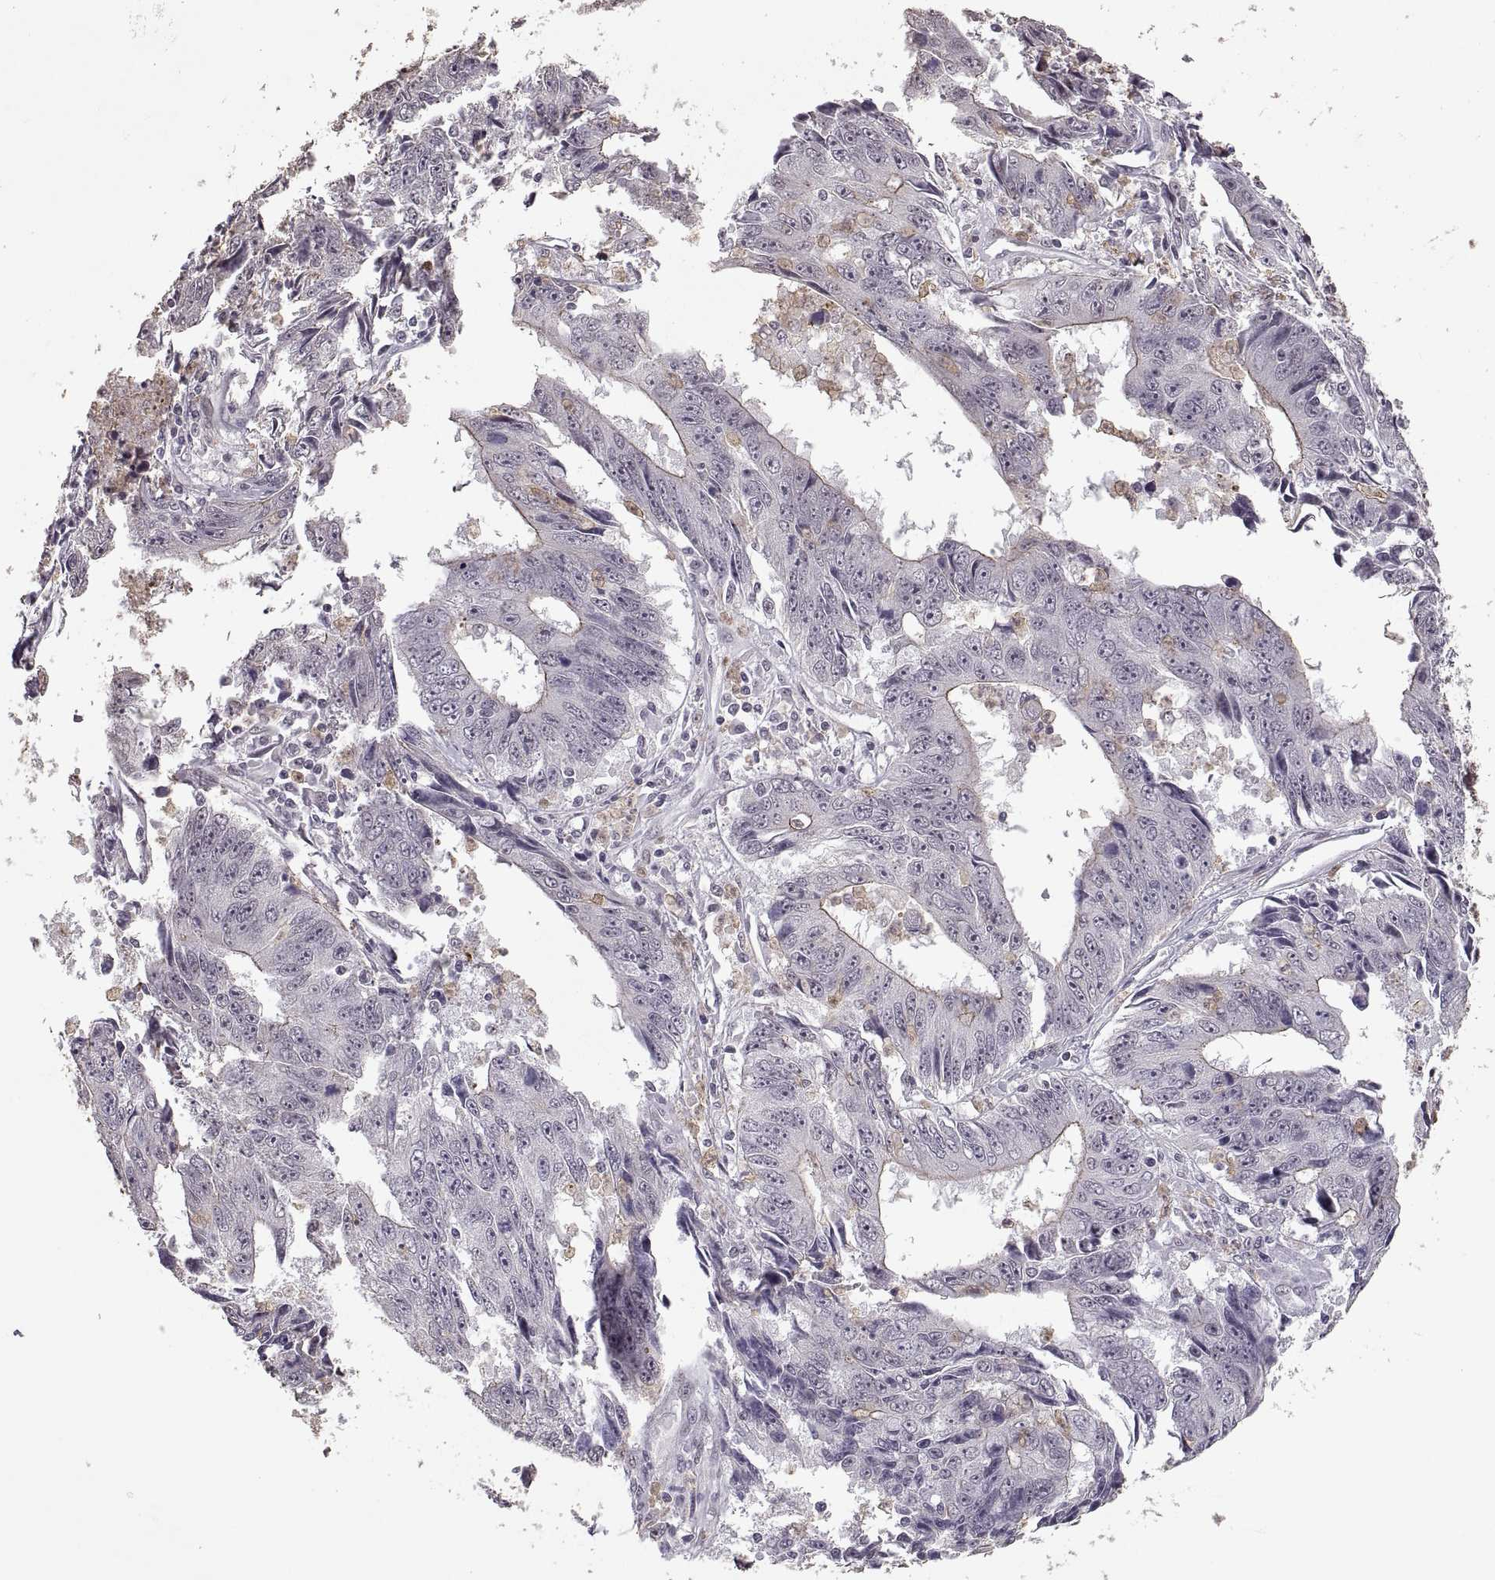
{"staining": {"intensity": "weak", "quantity": "<25%", "location": "cytoplasmic/membranous"}, "tissue": "liver cancer", "cell_type": "Tumor cells", "image_type": "cancer", "snomed": [{"axis": "morphology", "description": "Cholangiocarcinoma"}, {"axis": "topography", "description": "Liver"}], "caption": "This image is of liver cholangiocarcinoma stained with immunohistochemistry to label a protein in brown with the nuclei are counter-stained blue. There is no expression in tumor cells.", "gene": "PALS1", "patient": {"sex": "male", "age": 65}}